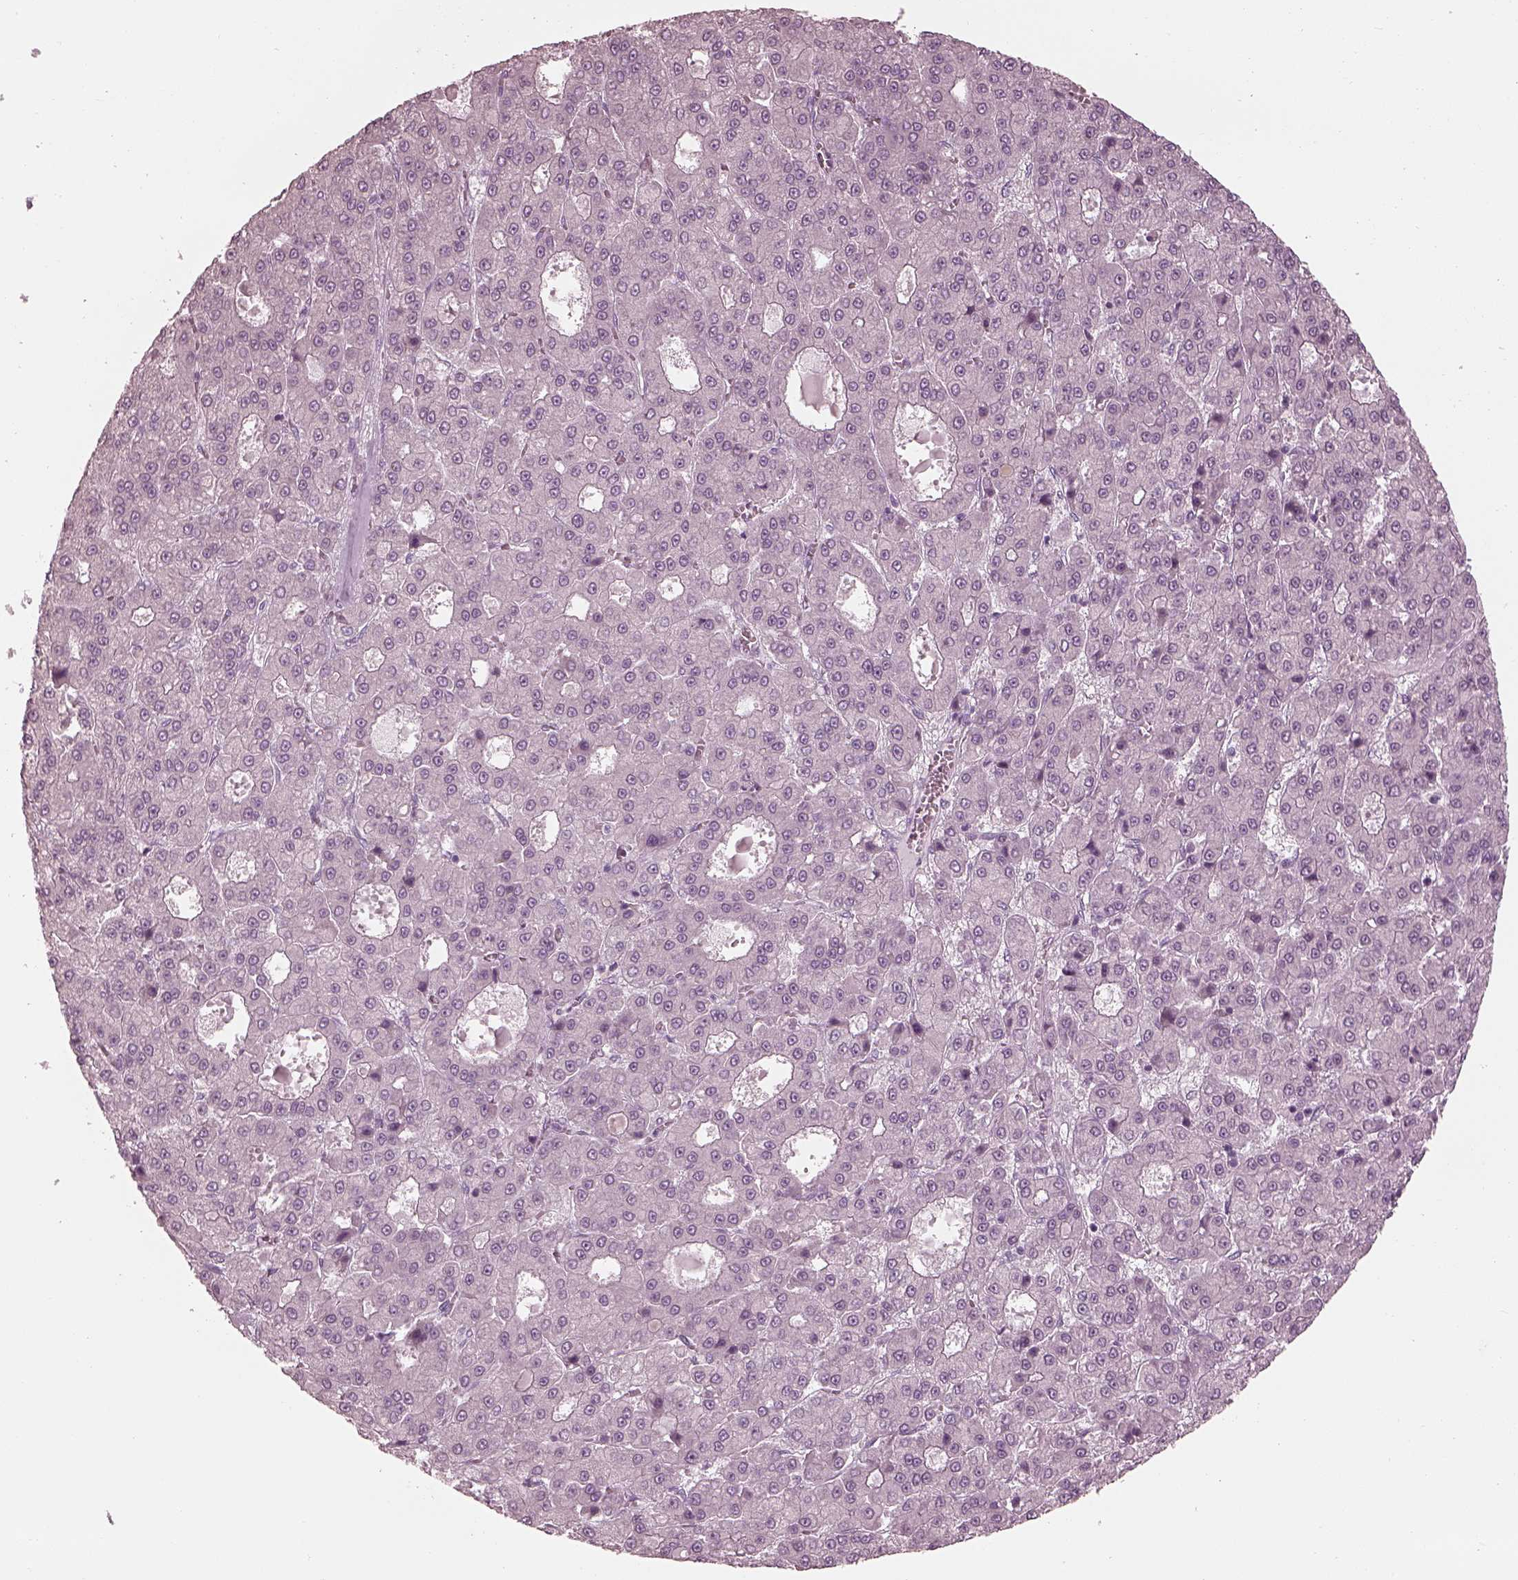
{"staining": {"intensity": "negative", "quantity": "none", "location": "none"}, "tissue": "liver cancer", "cell_type": "Tumor cells", "image_type": "cancer", "snomed": [{"axis": "morphology", "description": "Carcinoma, Hepatocellular, NOS"}, {"axis": "topography", "description": "Liver"}], "caption": "An image of hepatocellular carcinoma (liver) stained for a protein shows no brown staining in tumor cells.", "gene": "SAXO2", "patient": {"sex": "male", "age": 70}}